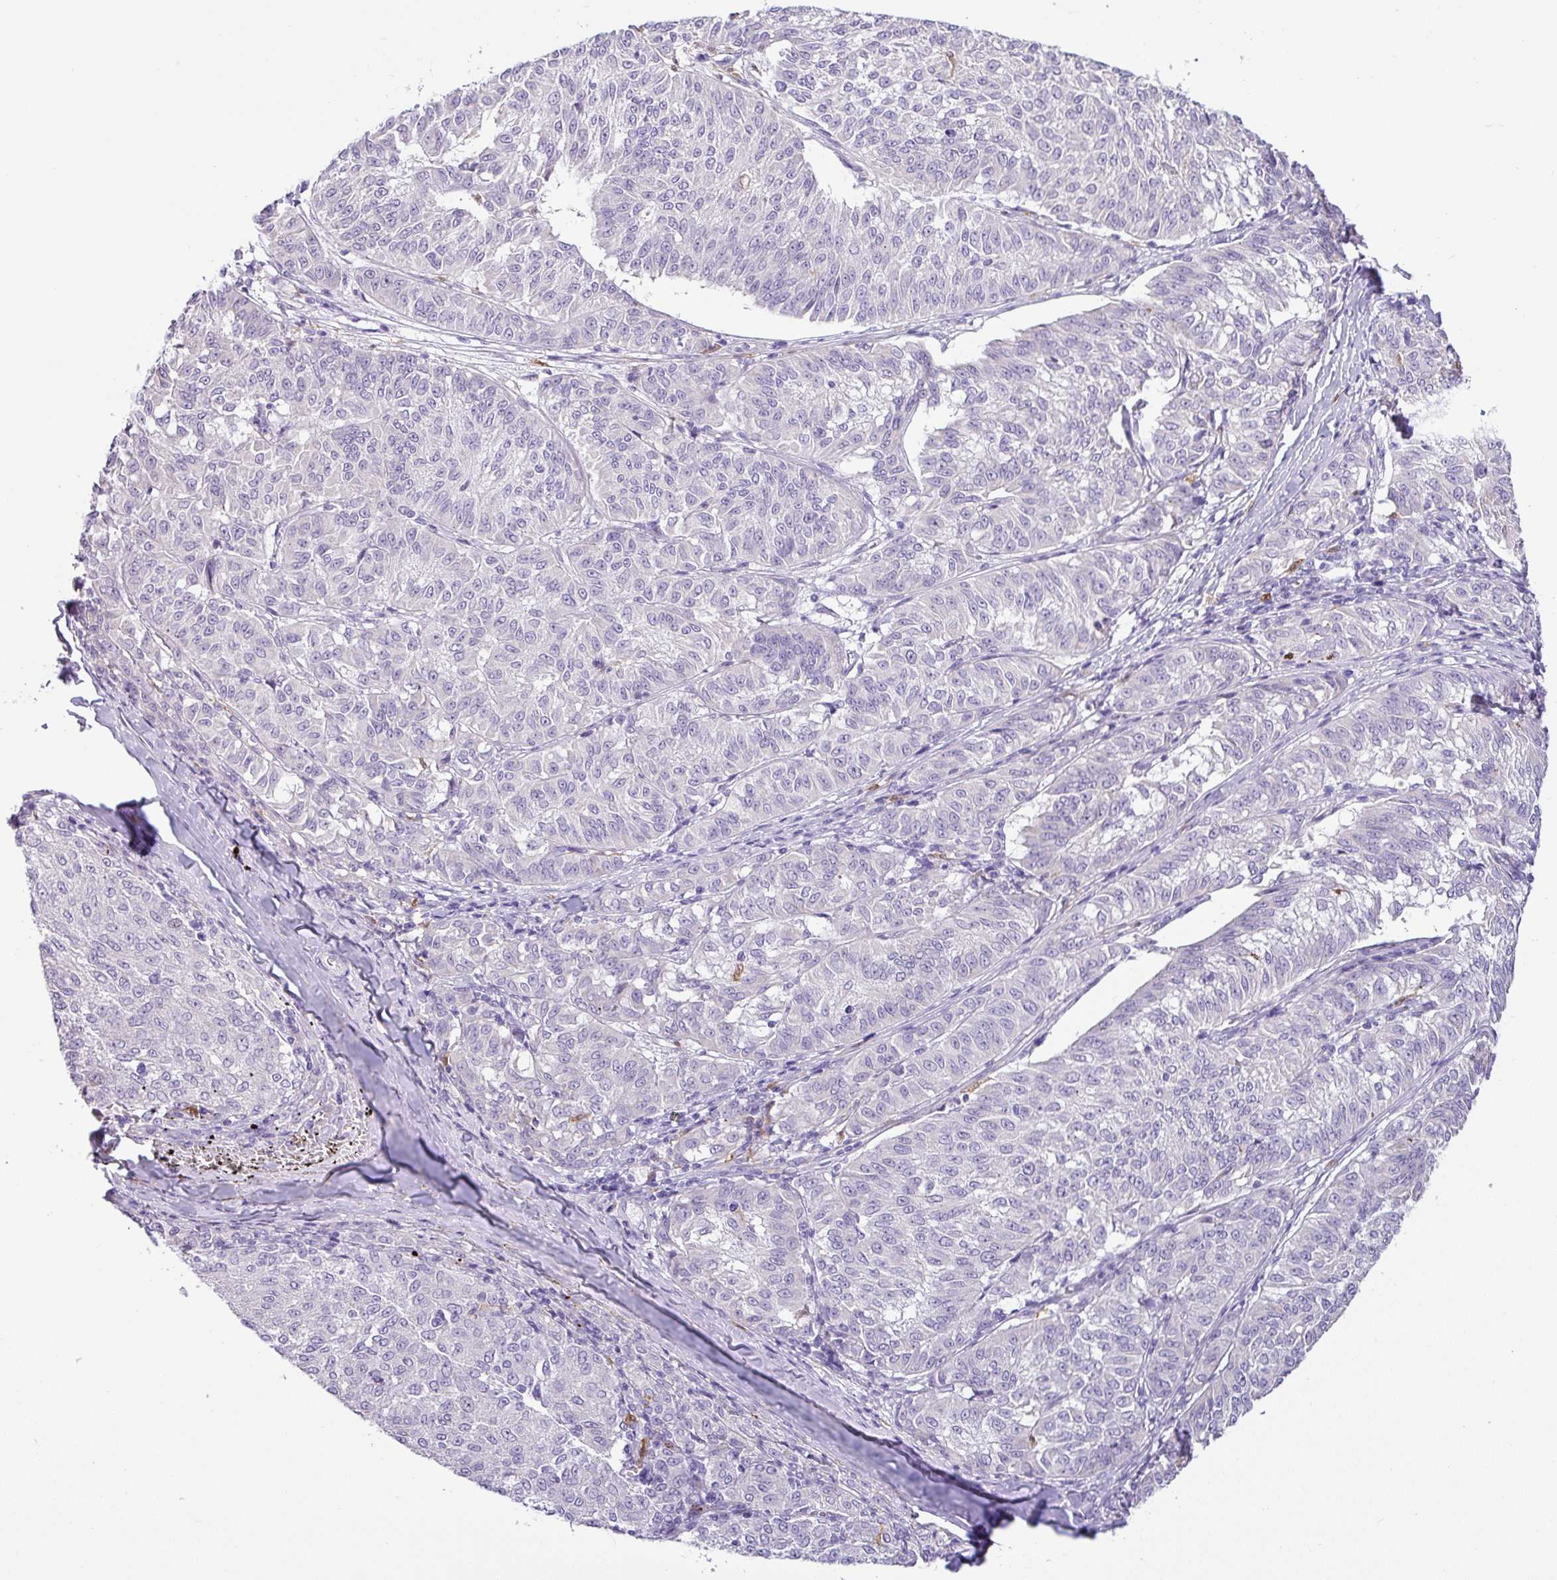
{"staining": {"intensity": "negative", "quantity": "none", "location": "none"}, "tissue": "melanoma", "cell_type": "Tumor cells", "image_type": "cancer", "snomed": [{"axis": "morphology", "description": "Malignant melanoma, NOS"}, {"axis": "topography", "description": "Skin"}], "caption": "The immunohistochemistry (IHC) micrograph has no significant positivity in tumor cells of melanoma tissue.", "gene": "SH2D3C", "patient": {"sex": "female", "age": 72}}